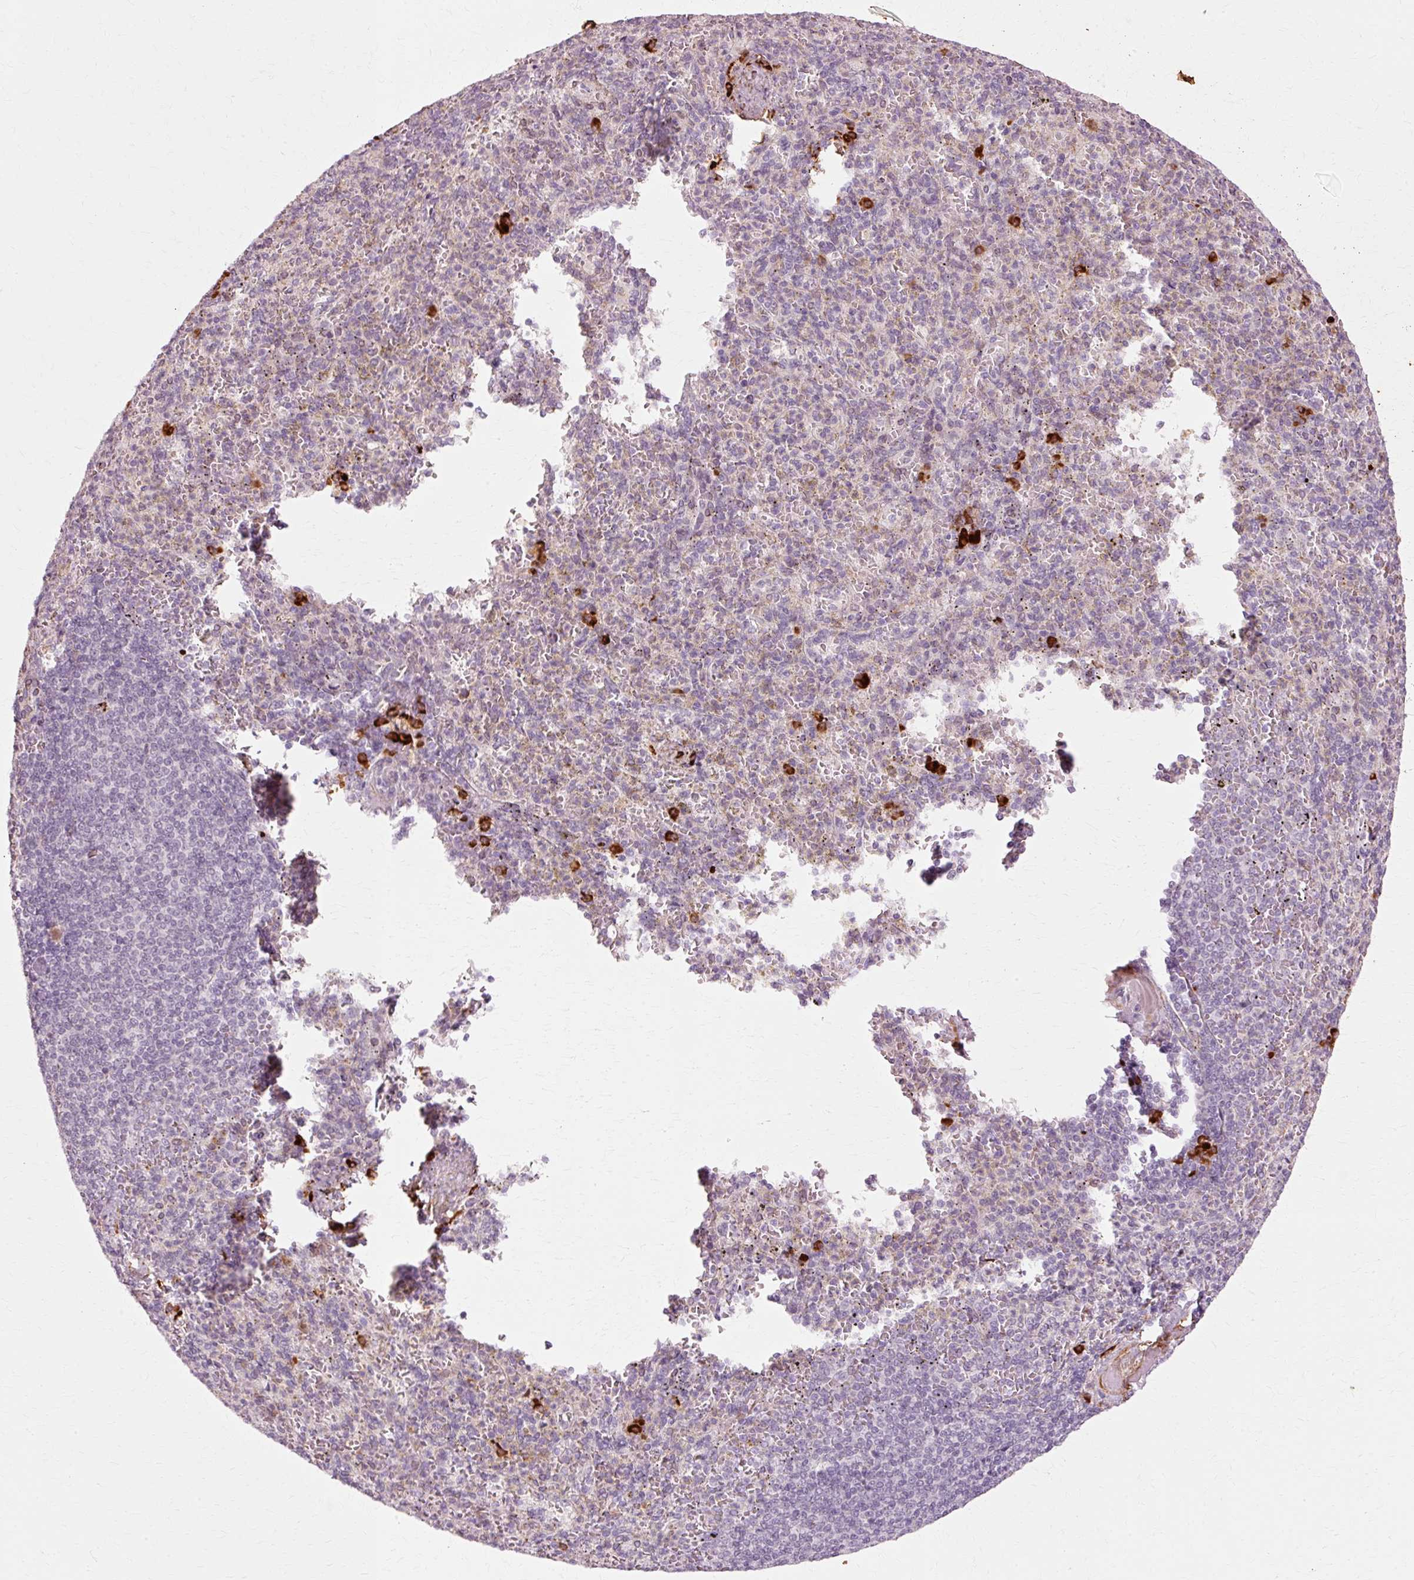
{"staining": {"intensity": "strong", "quantity": "<25%", "location": "cytoplasmic/membranous"}, "tissue": "spleen", "cell_type": "Cells in red pulp", "image_type": "normal", "snomed": [{"axis": "morphology", "description": "Normal tissue, NOS"}, {"axis": "topography", "description": "Spleen"}], "caption": "The micrograph demonstrates a brown stain indicating the presence of a protein in the cytoplasmic/membranous of cells in red pulp in spleen. (Stains: DAB (3,3'-diaminobenzidine) in brown, nuclei in blue, Microscopy: brightfield microscopy at high magnification).", "gene": "RANBP2", "patient": {"sex": "female", "age": 74}}